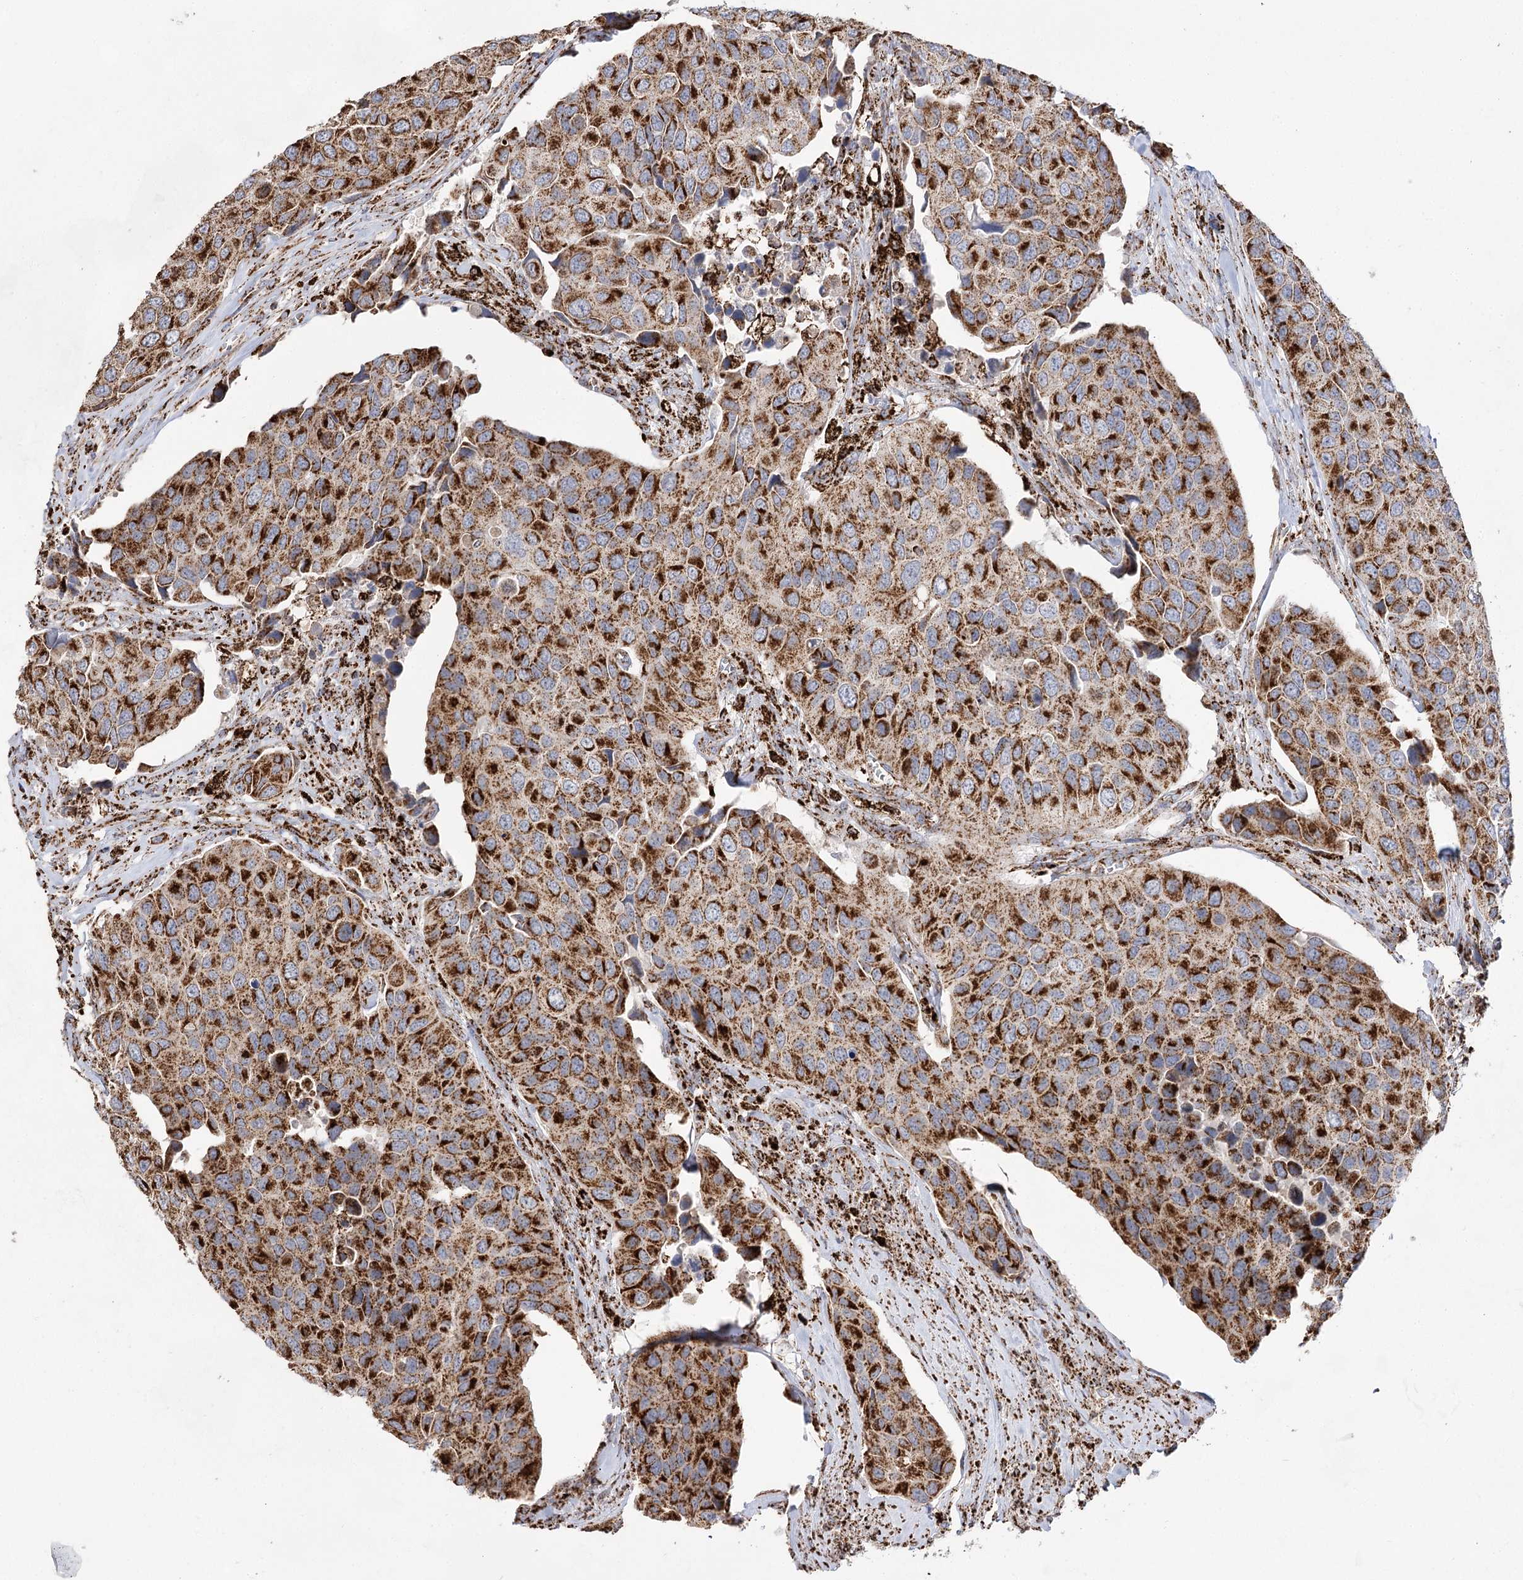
{"staining": {"intensity": "strong", "quantity": ">75%", "location": "cytoplasmic/membranous"}, "tissue": "urothelial cancer", "cell_type": "Tumor cells", "image_type": "cancer", "snomed": [{"axis": "morphology", "description": "Urothelial carcinoma, High grade"}, {"axis": "topography", "description": "Urinary bladder"}], "caption": "Immunohistochemical staining of human urothelial cancer displays strong cytoplasmic/membranous protein positivity in about >75% of tumor cells.", "gene": "NADK2", "patient": {"sex": "male", "age": 74}}